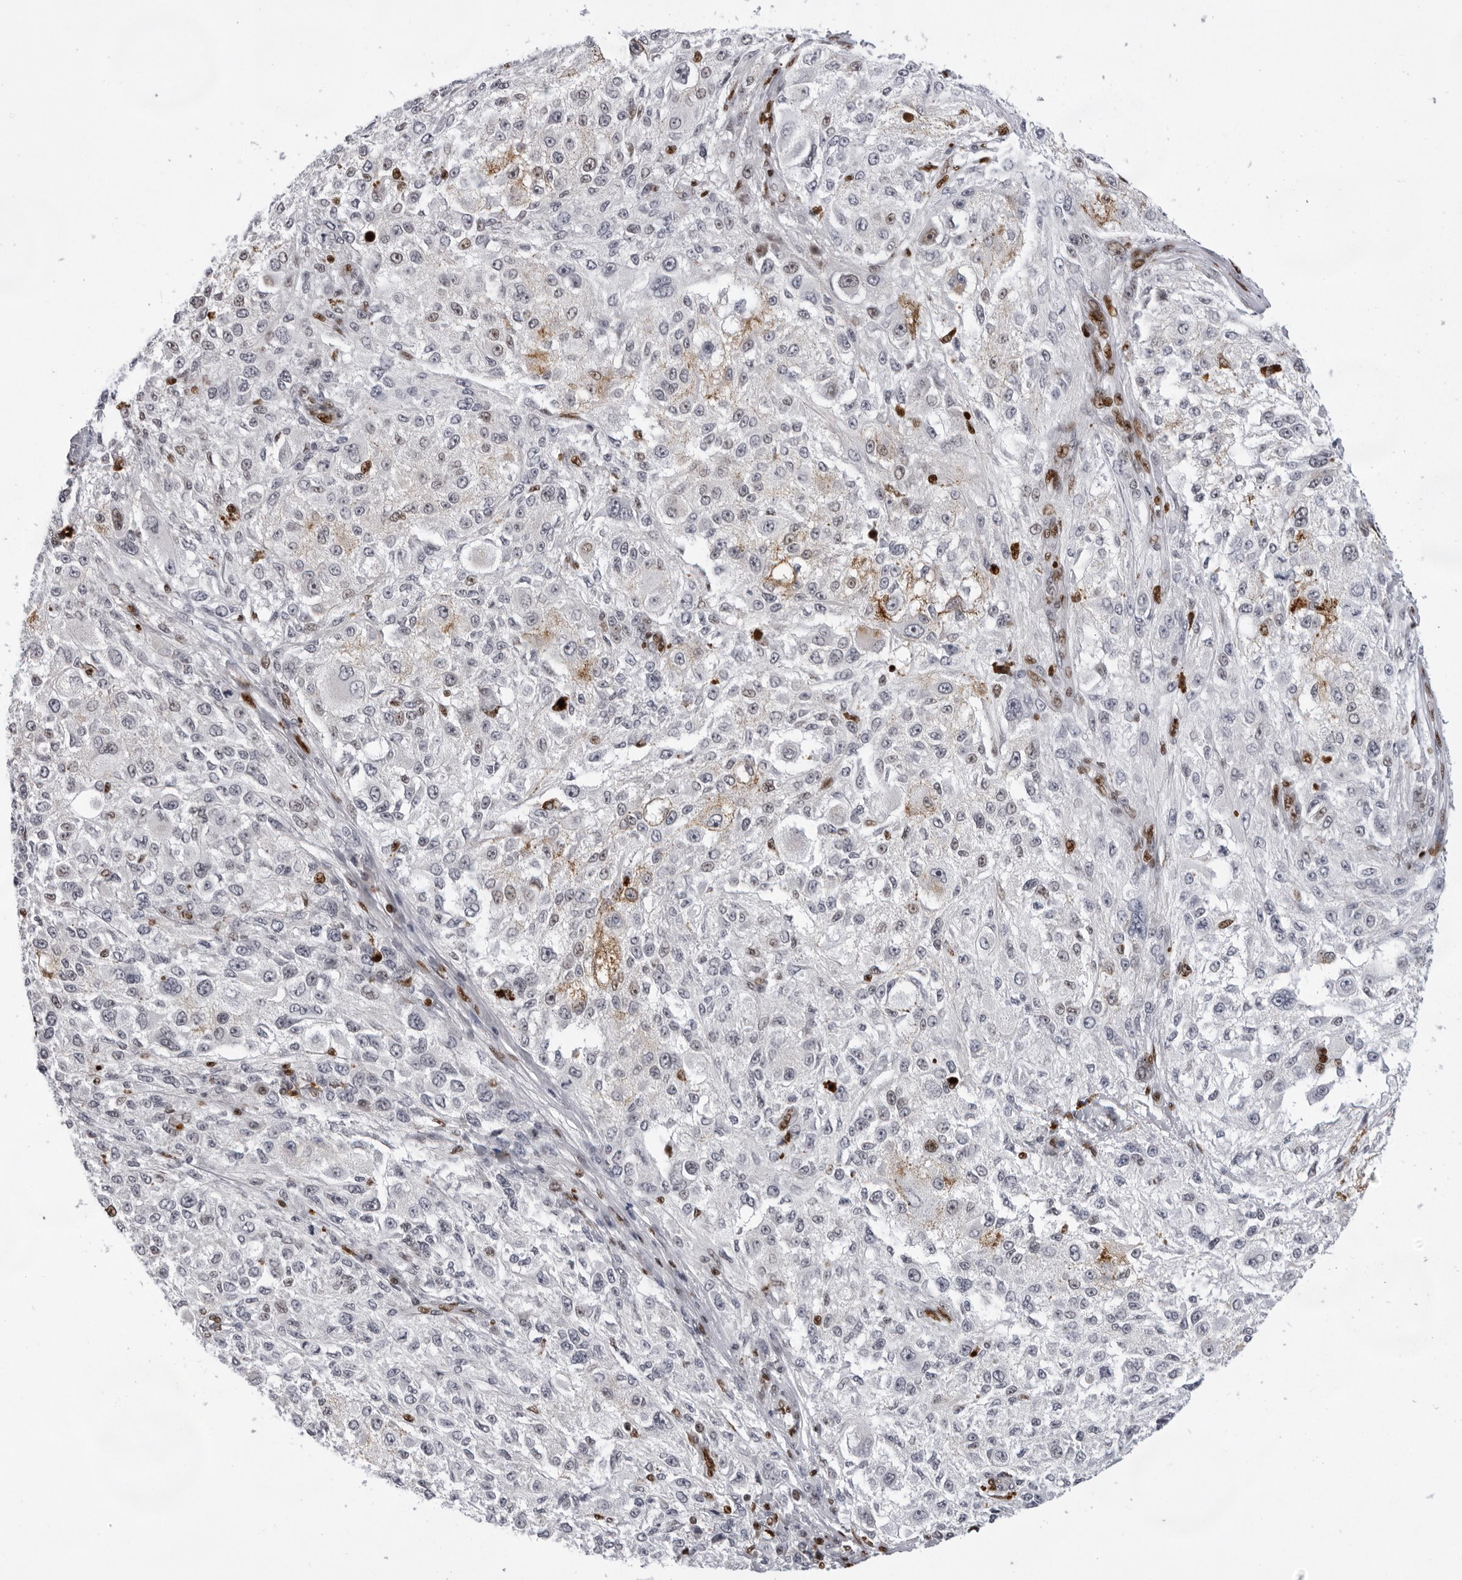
{"staining": {"intensity": "negative", "quantity": "none", "location": "none"}, "tissue": "melanoma", "cell_type": "Tumor cells", "image_type": "cancer", "snomed": [{"axis": "morphology", "description": "Necrosis, NOS"}, {"axis": "morphology", "description": "Malignant melanoma, NOS"}, {"axis": "topography", "description": "Skin"}], "caption": "High magnification brightfield microscopy of malignant melanoma stained with DAB (3,3'-diaminobenzidine) (brown) and counterstained with hematoxylin (blue): tumor cells show no significant positivity.", "gene": "OGG1", "patient": {"sex": "female", "age": 87}}